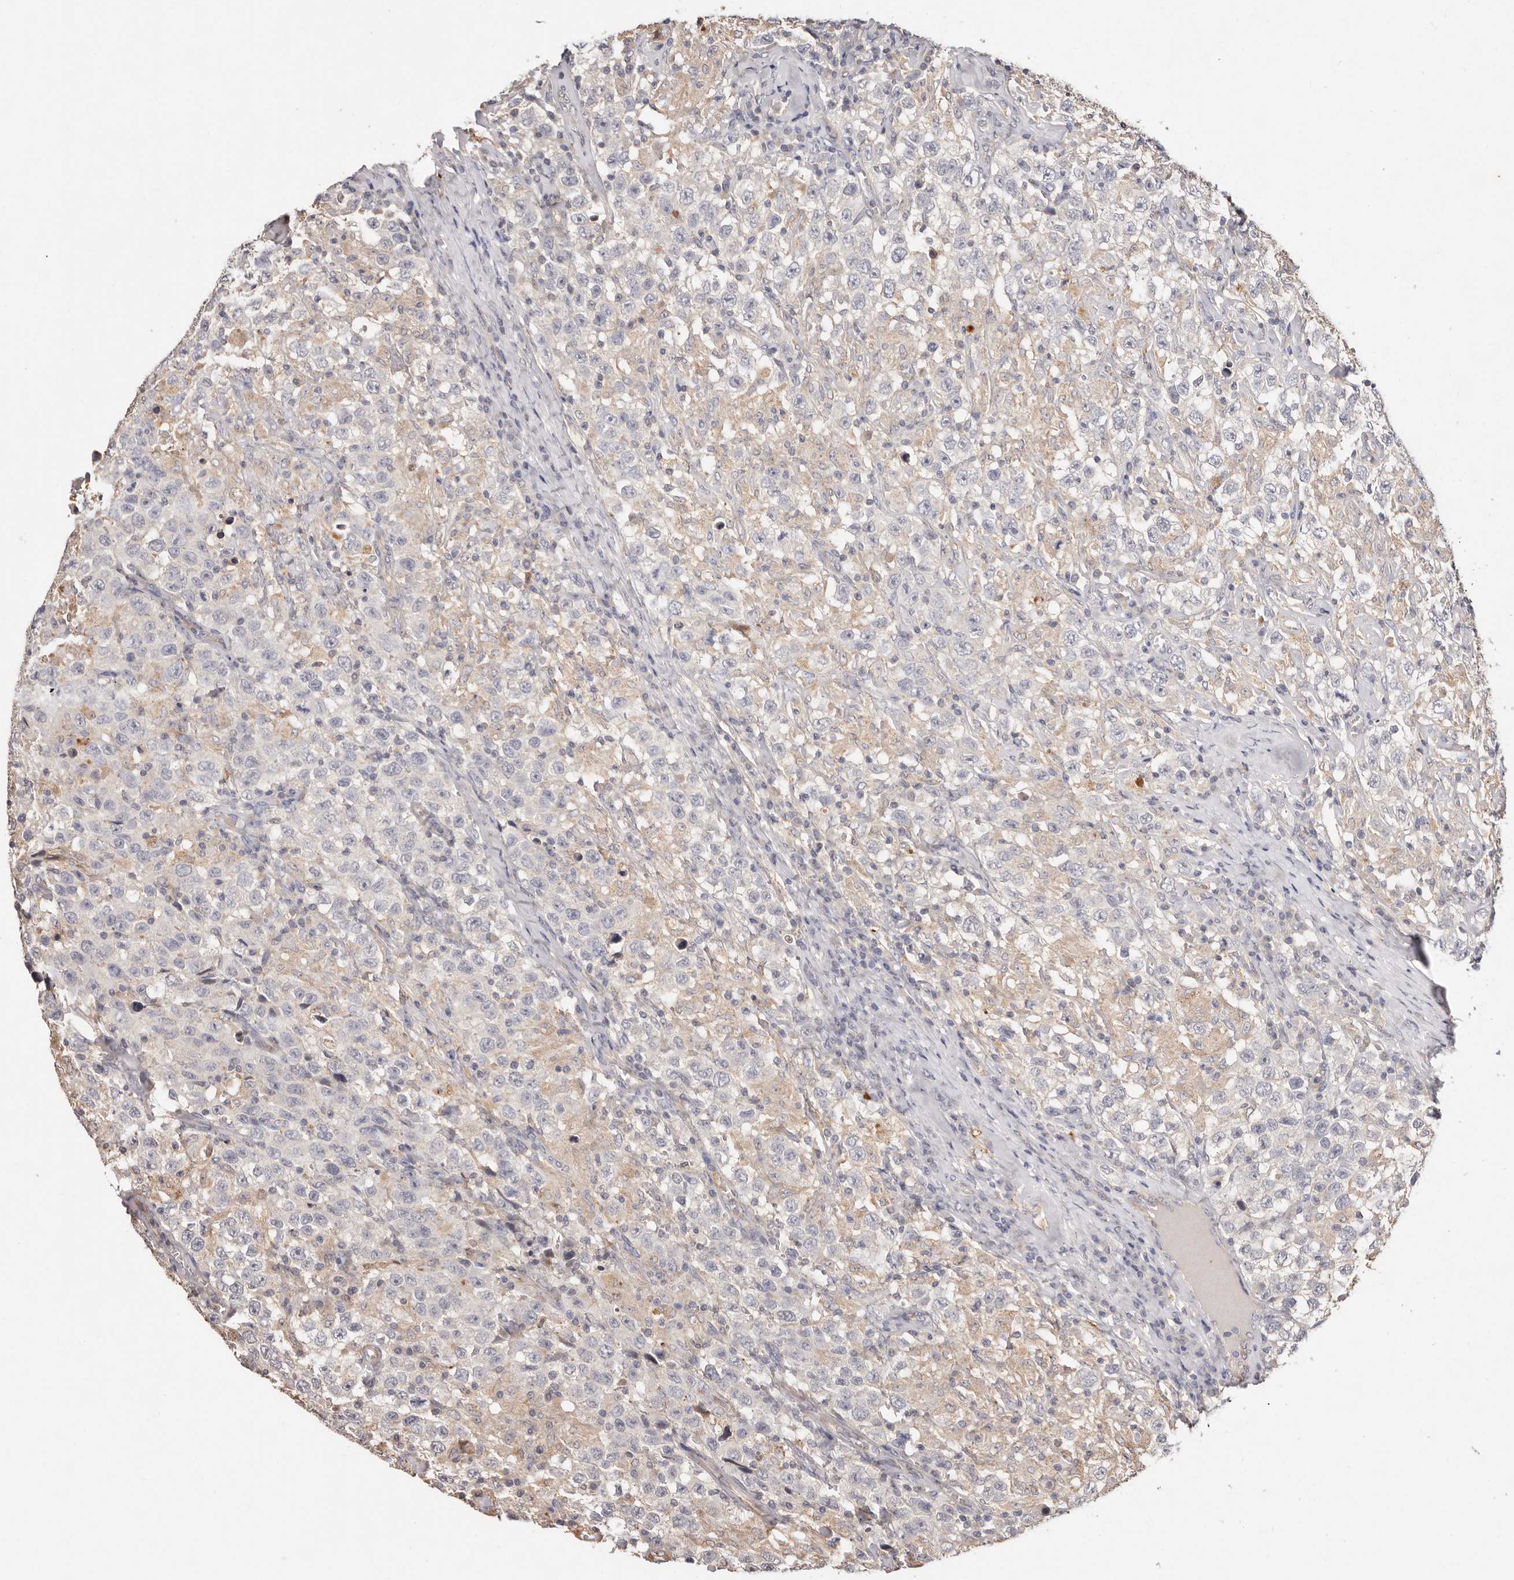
{"staining": {"intensity": "negative", "quantity": "none", "location": "none"}, "tissue": "testis cancer", "cell_type": "Tumor cells", "image_type": "cancer", "snomed": [{"axis": "morphology", "description": "Seminoma, NOS"}, {"axis": "topography", "description": "Testis"}], "caption": "This image is of seminoma (testis) stained with IHC to label a protein in brown with the nuclei are counter-stained blue. There is no expression in tumor cells.", "gene": "THBS3", "patient": {"sex": "male", "age": 41}}